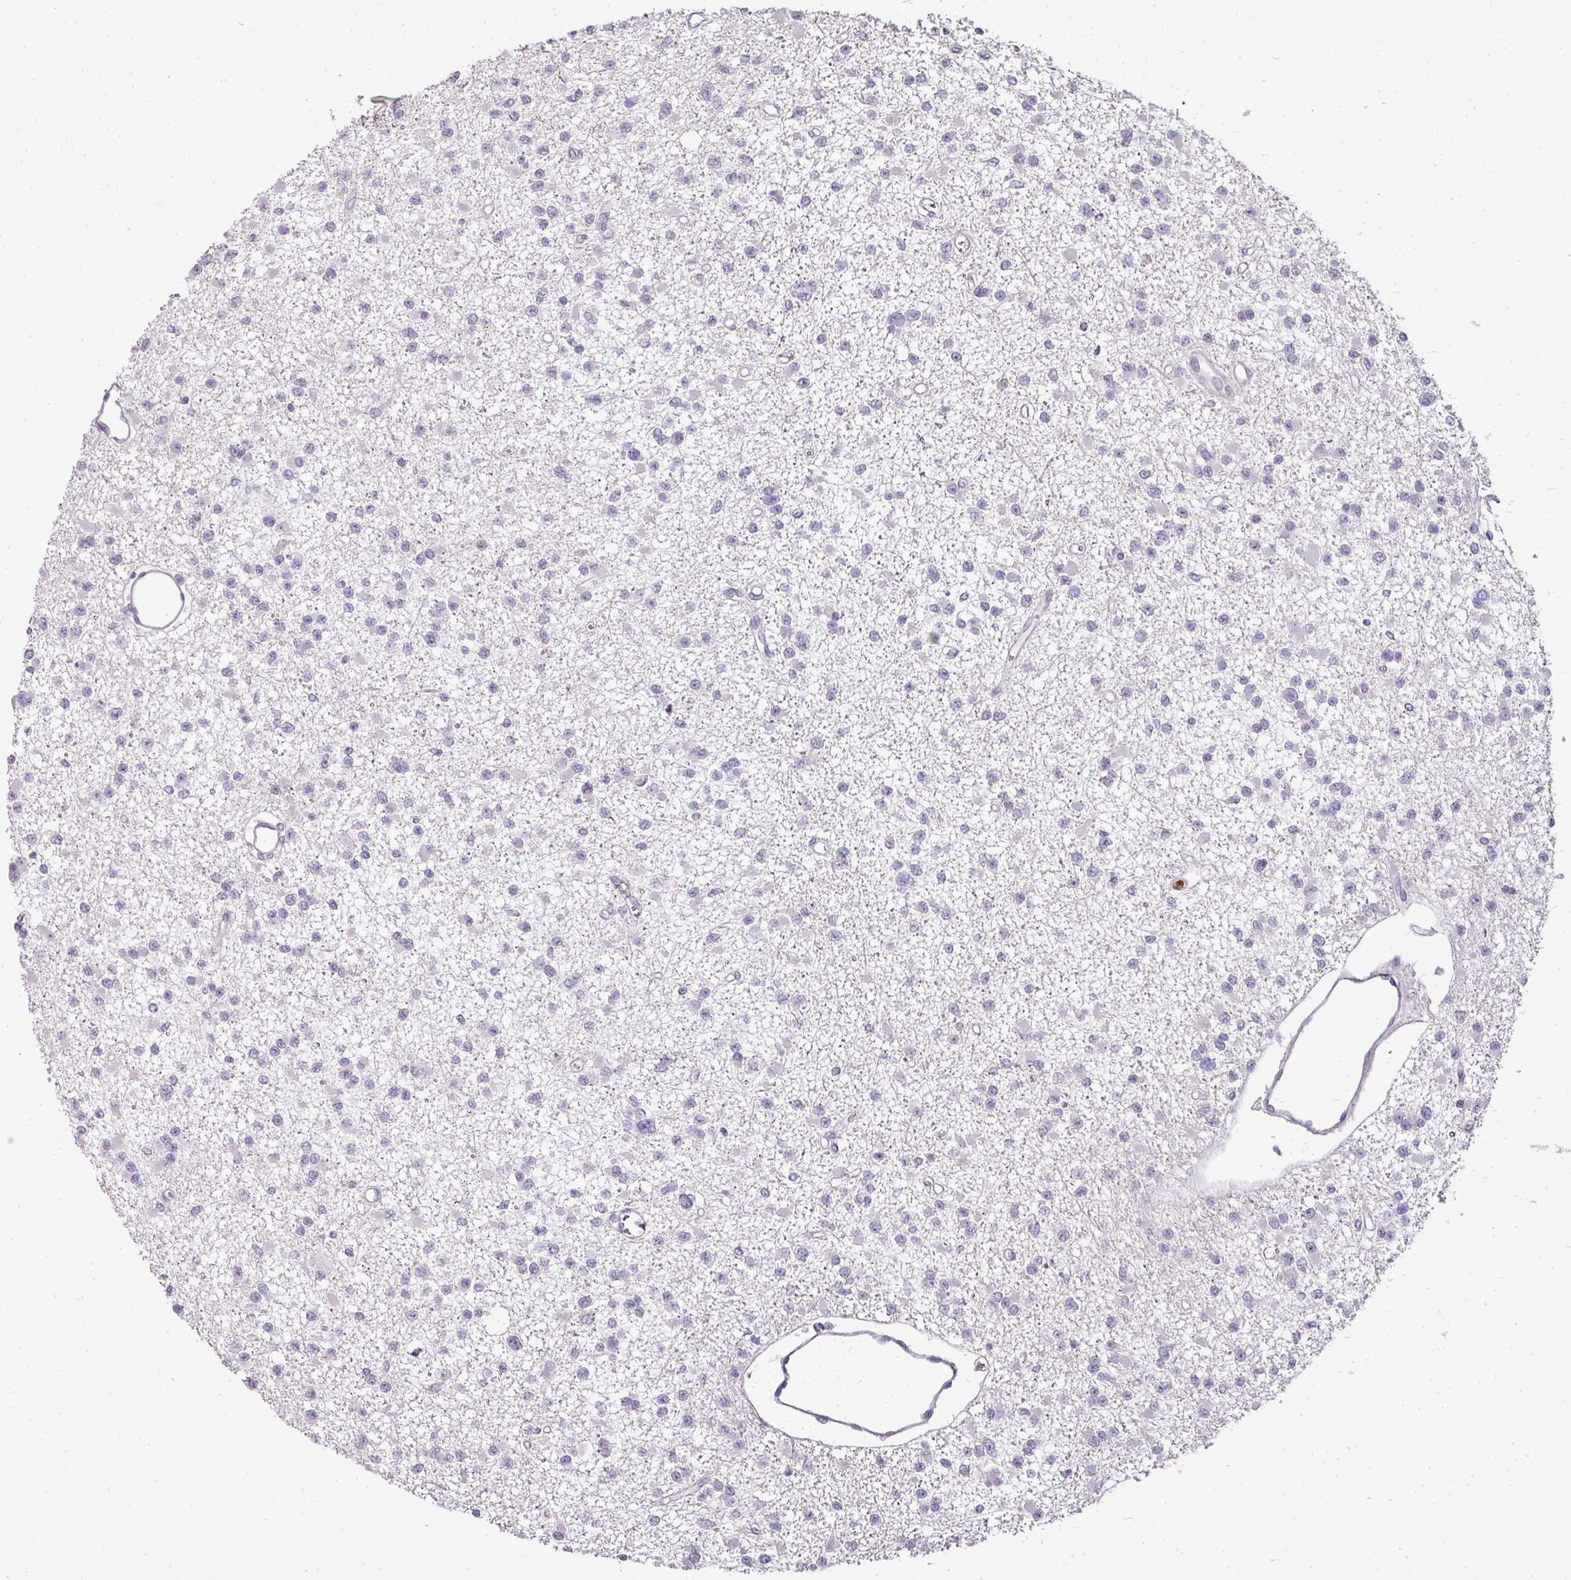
{"staining": {"intensity": "negative", "quantity": "none", "location": "none"}, "tissue": "glioma", "cell_type": "Tumor cells", "image_type": "cancer", "snomed": [{"axis": "morphology", "description": "Glioma, malignant, Low grade"}, {"axis": "topography", "description": "Brain"}], "caption": "Tumor cells show no significant positivity in glioma.", "gene": "CAMP", "patient": {"sex": "female", "age": 22}}